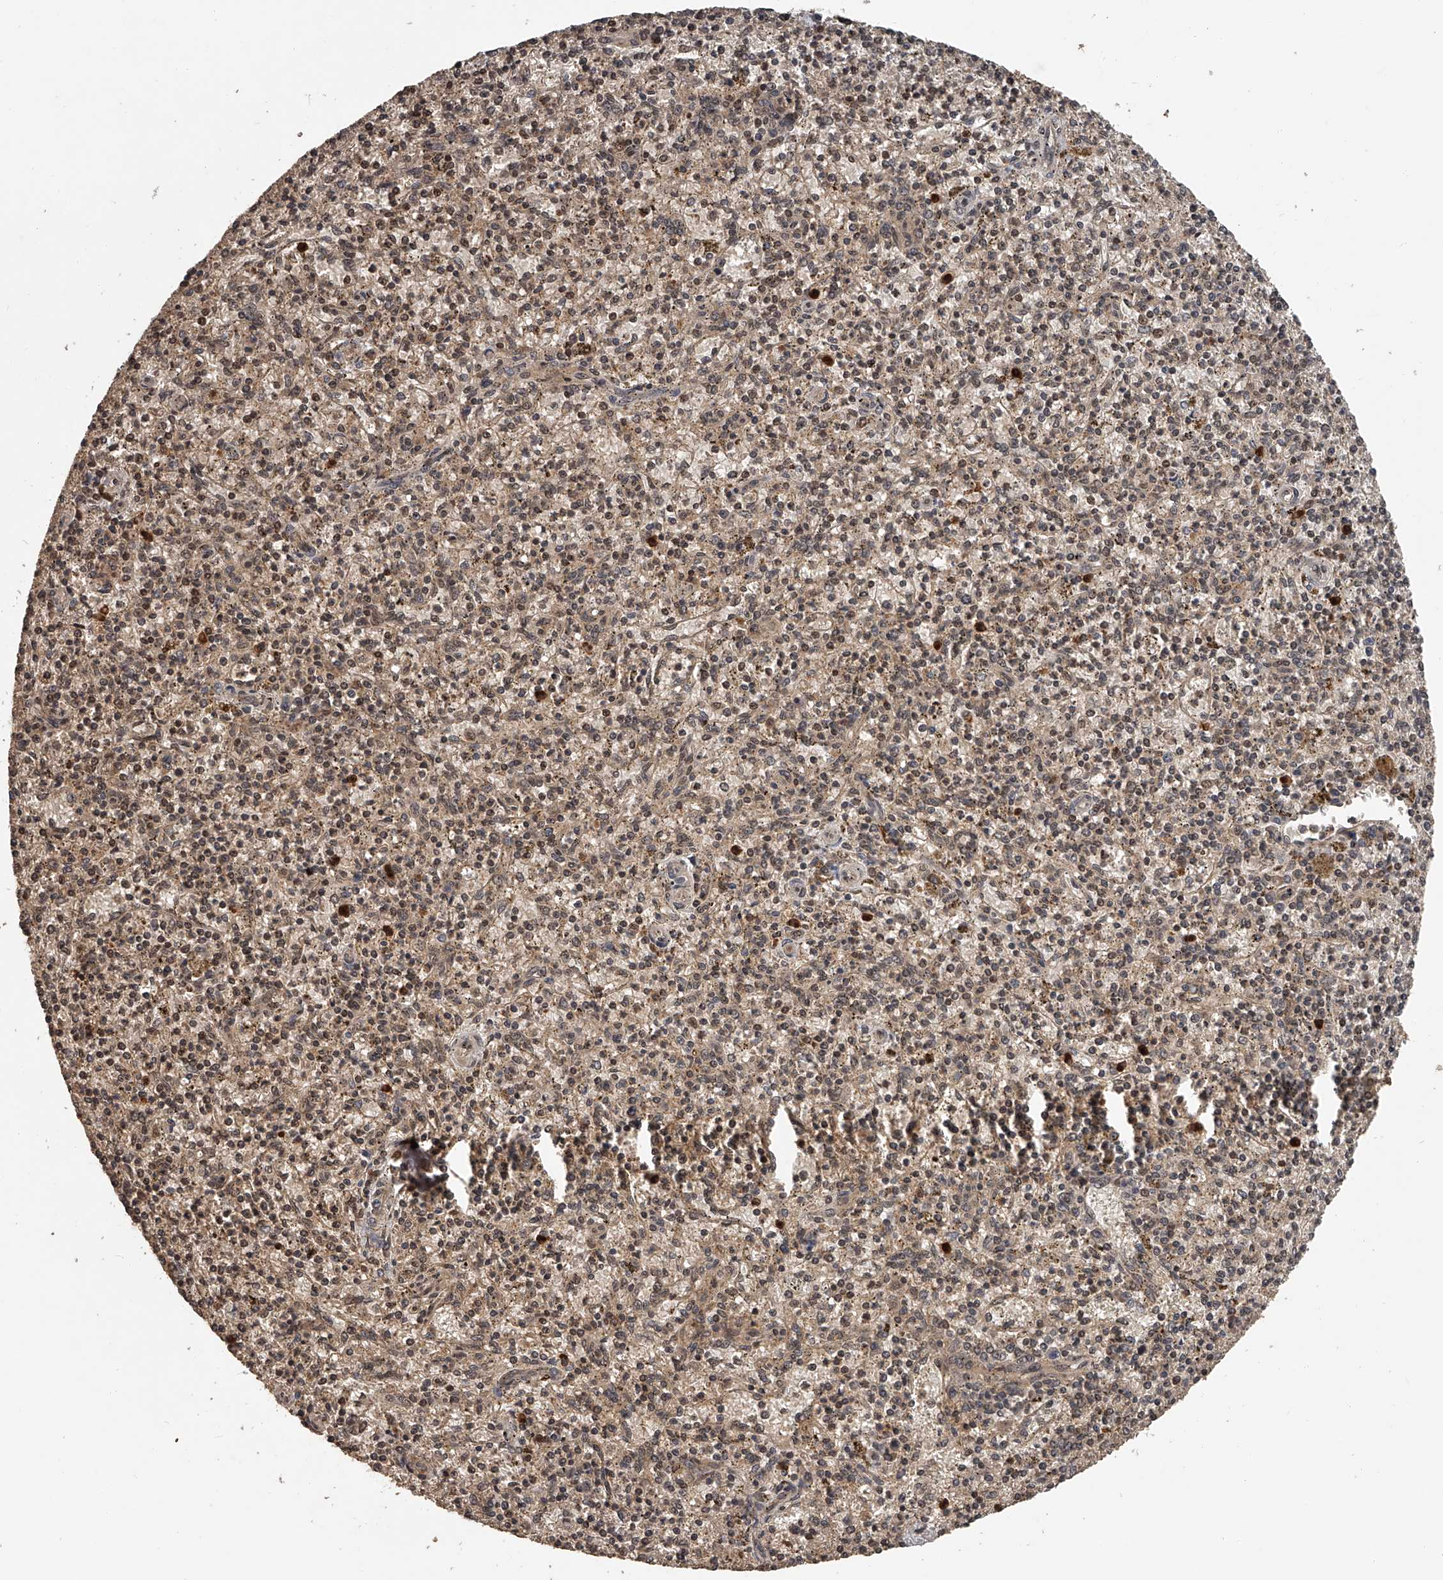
{"staining": {"intensity": "moderate", "quantity": "25%-75%", "location": "cytoplasmic/membranous,nuclear"}, "tissue": "spleen", "cell_type": "Cells in red pulp", "image_type": "normal", "snomed": [{"axis": "morphology", "description": "Normal tissue, NOS"}, {"axis": "topography", "description": "Spleen"}], "caption": "The micrograph reveals a brown stain indicating the presence of a protein in the cytoplasmic/membranous,nuclear of cells in red pulp in spleen. (brown staining indicates protein expression, while blue staining denotes nuclei).", "gene": "PLEKHG1", "patient": {"sex": "male", "age": 72}}